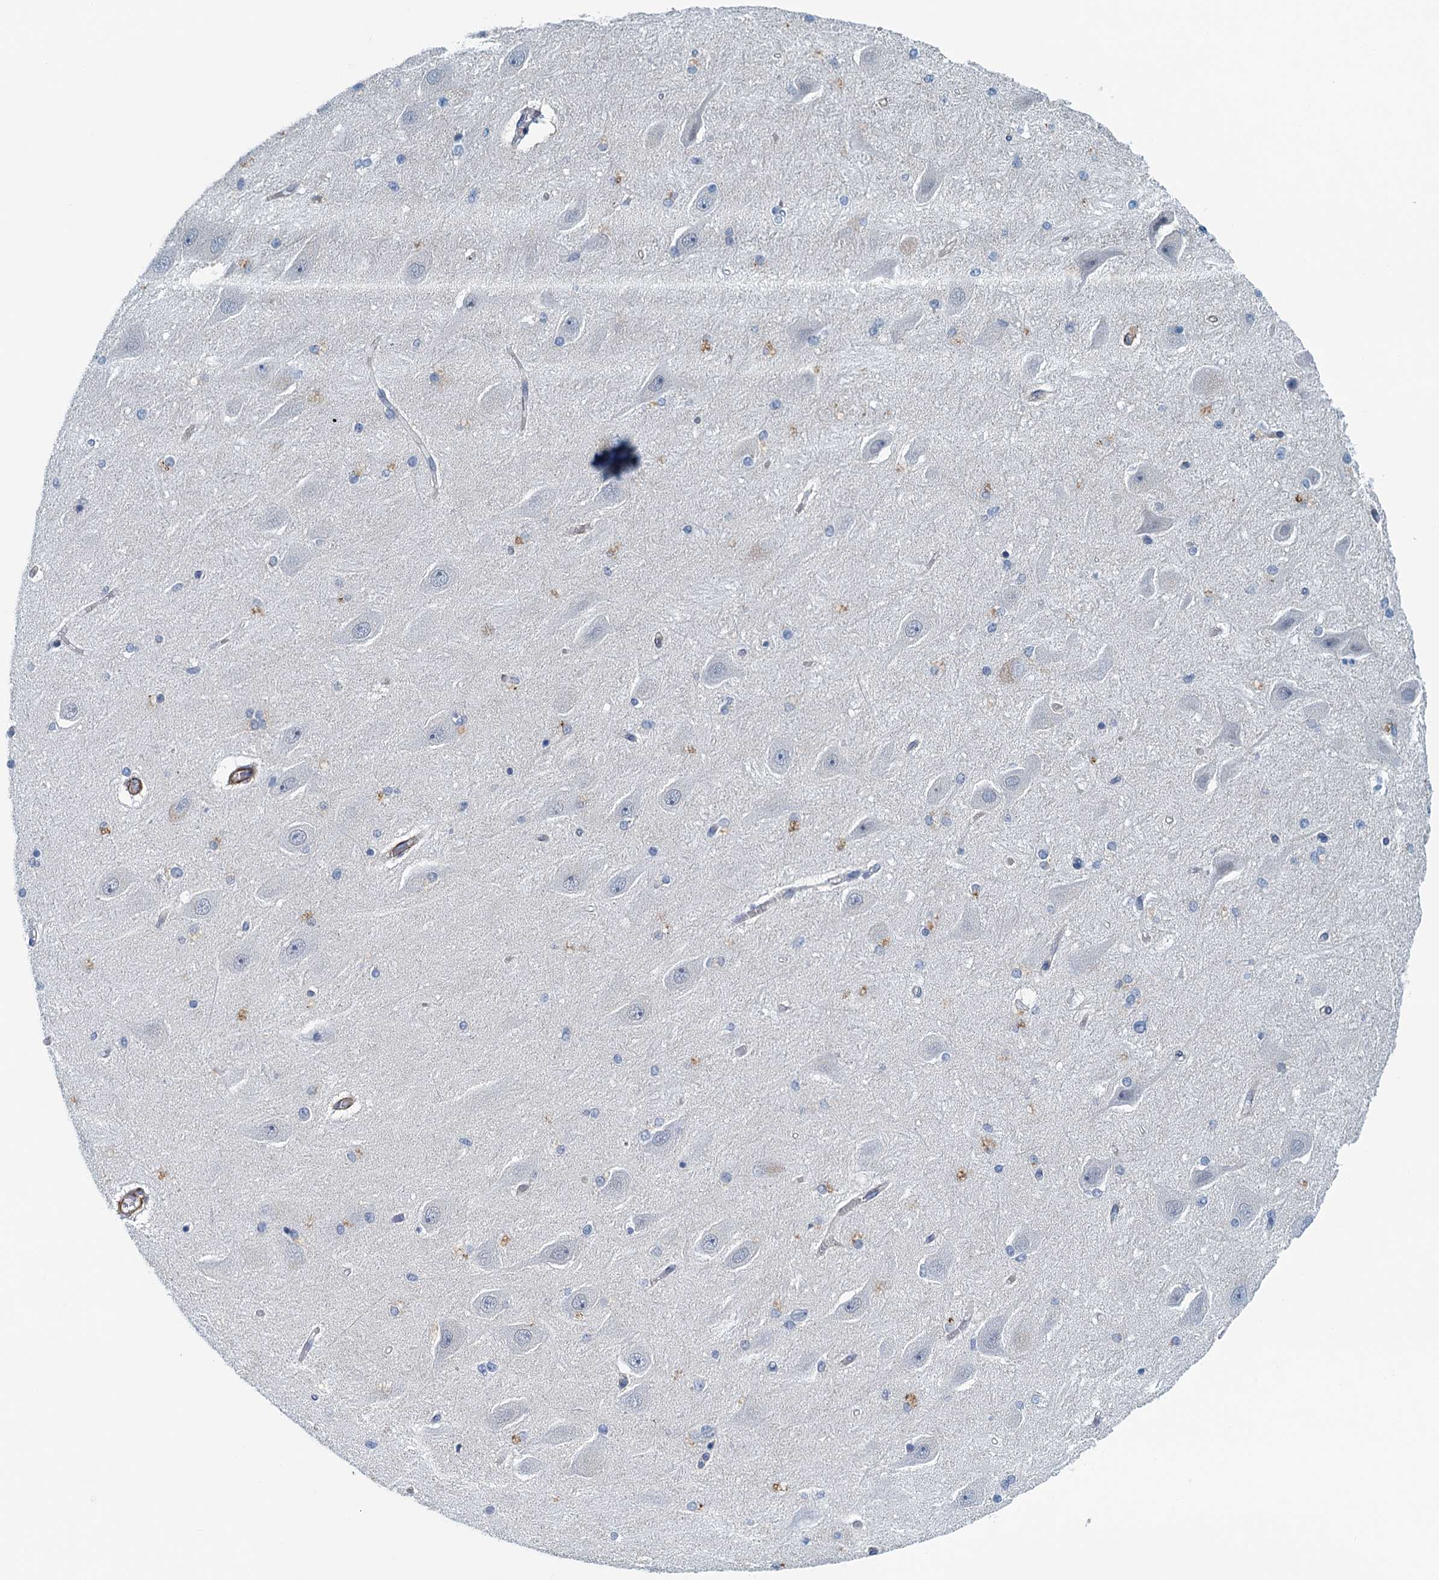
{"staining": {"intensity": "negative", "quantity": "none", "location": "none"}, "tissue": "hippocampus", "cell_type": "Glial cells", "image_type": "normal", "snomed": [{"axis": "morphology", "description": "Normal tissue, NOS"}, {"axis": "topography", "description": "Hippocampus"}], "caption": "Image shows no significant protein staining in glial cells of normal hippocampus.", "gene": "ALG2", "patient": {"sex": "female", "age": 54}}